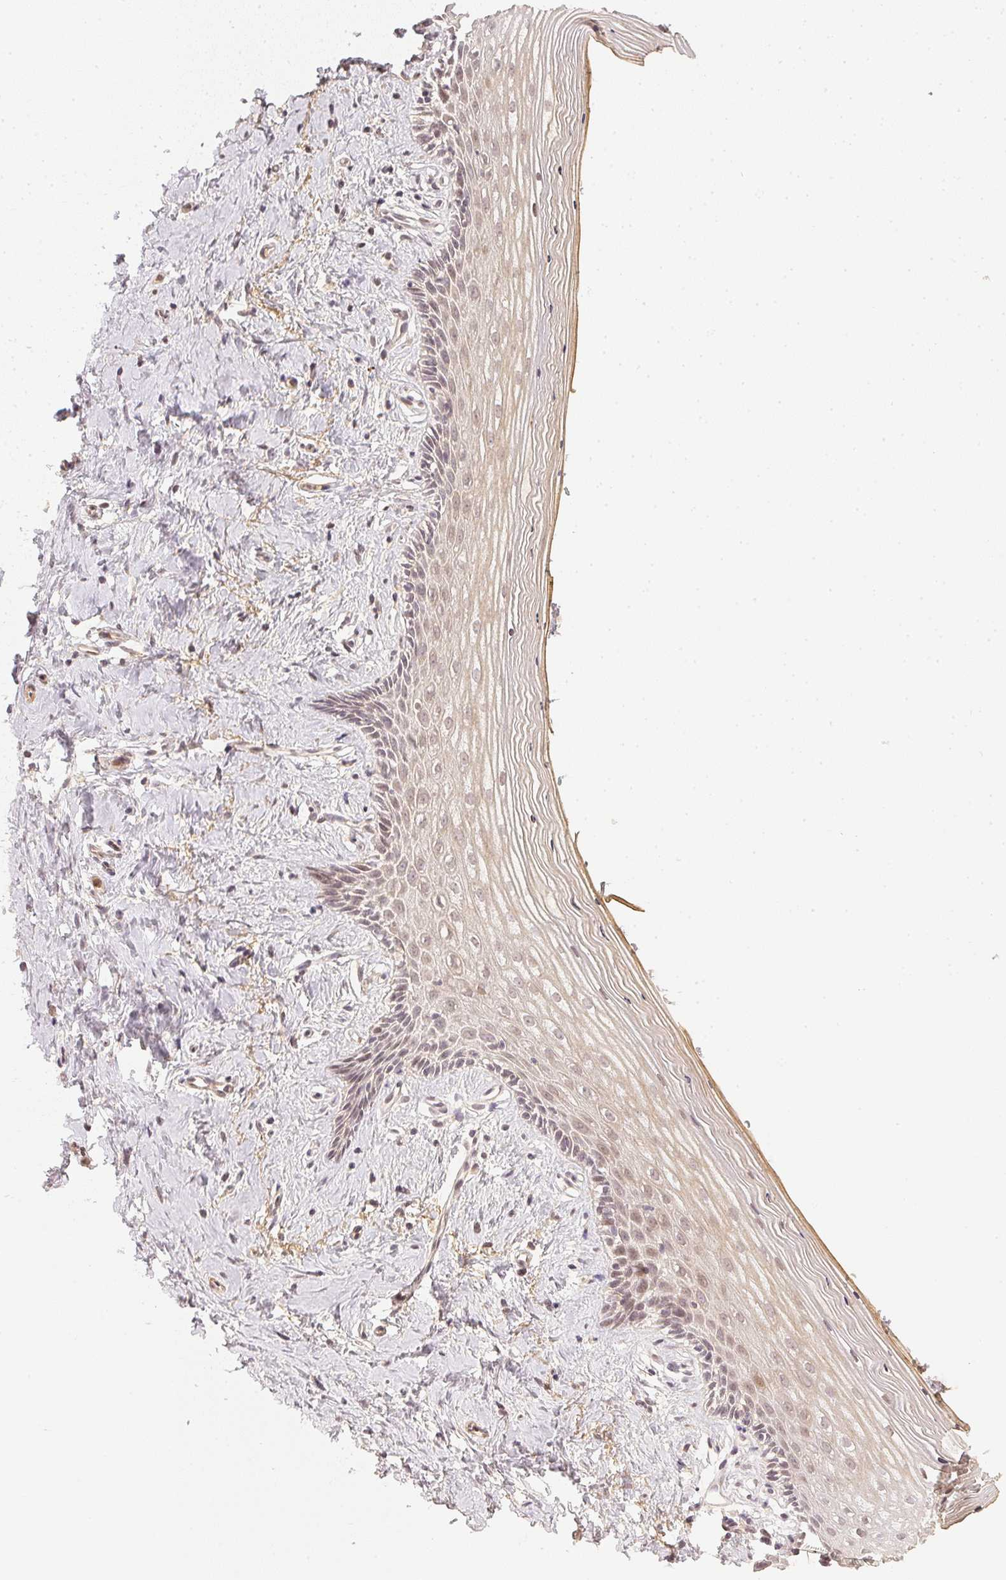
{"staining": {"intensity": "negative", "quantity": "none", "location": "none"}, "tissue": "vagina", "cell_type": "Squamous epithelial cells", "image_type": "normal", "snomed": [{"axis": "morphology", "description": "Normal tissue, NOS"}, {"axis": "topography", "description": "Vagina"}], "caption": "High power microscopy micrograph of an immunohistochemistry (IHC) image of normal vagina, revealing no significant positivity in squamous epithelial cells. Brightfield microscopy of immunohistochemistry stained with DAB (brown) and hematoxylin (blue), captured at high magnification.", "gene": "SERPINE1", "patient": {"sex": "female", "age": 42}}